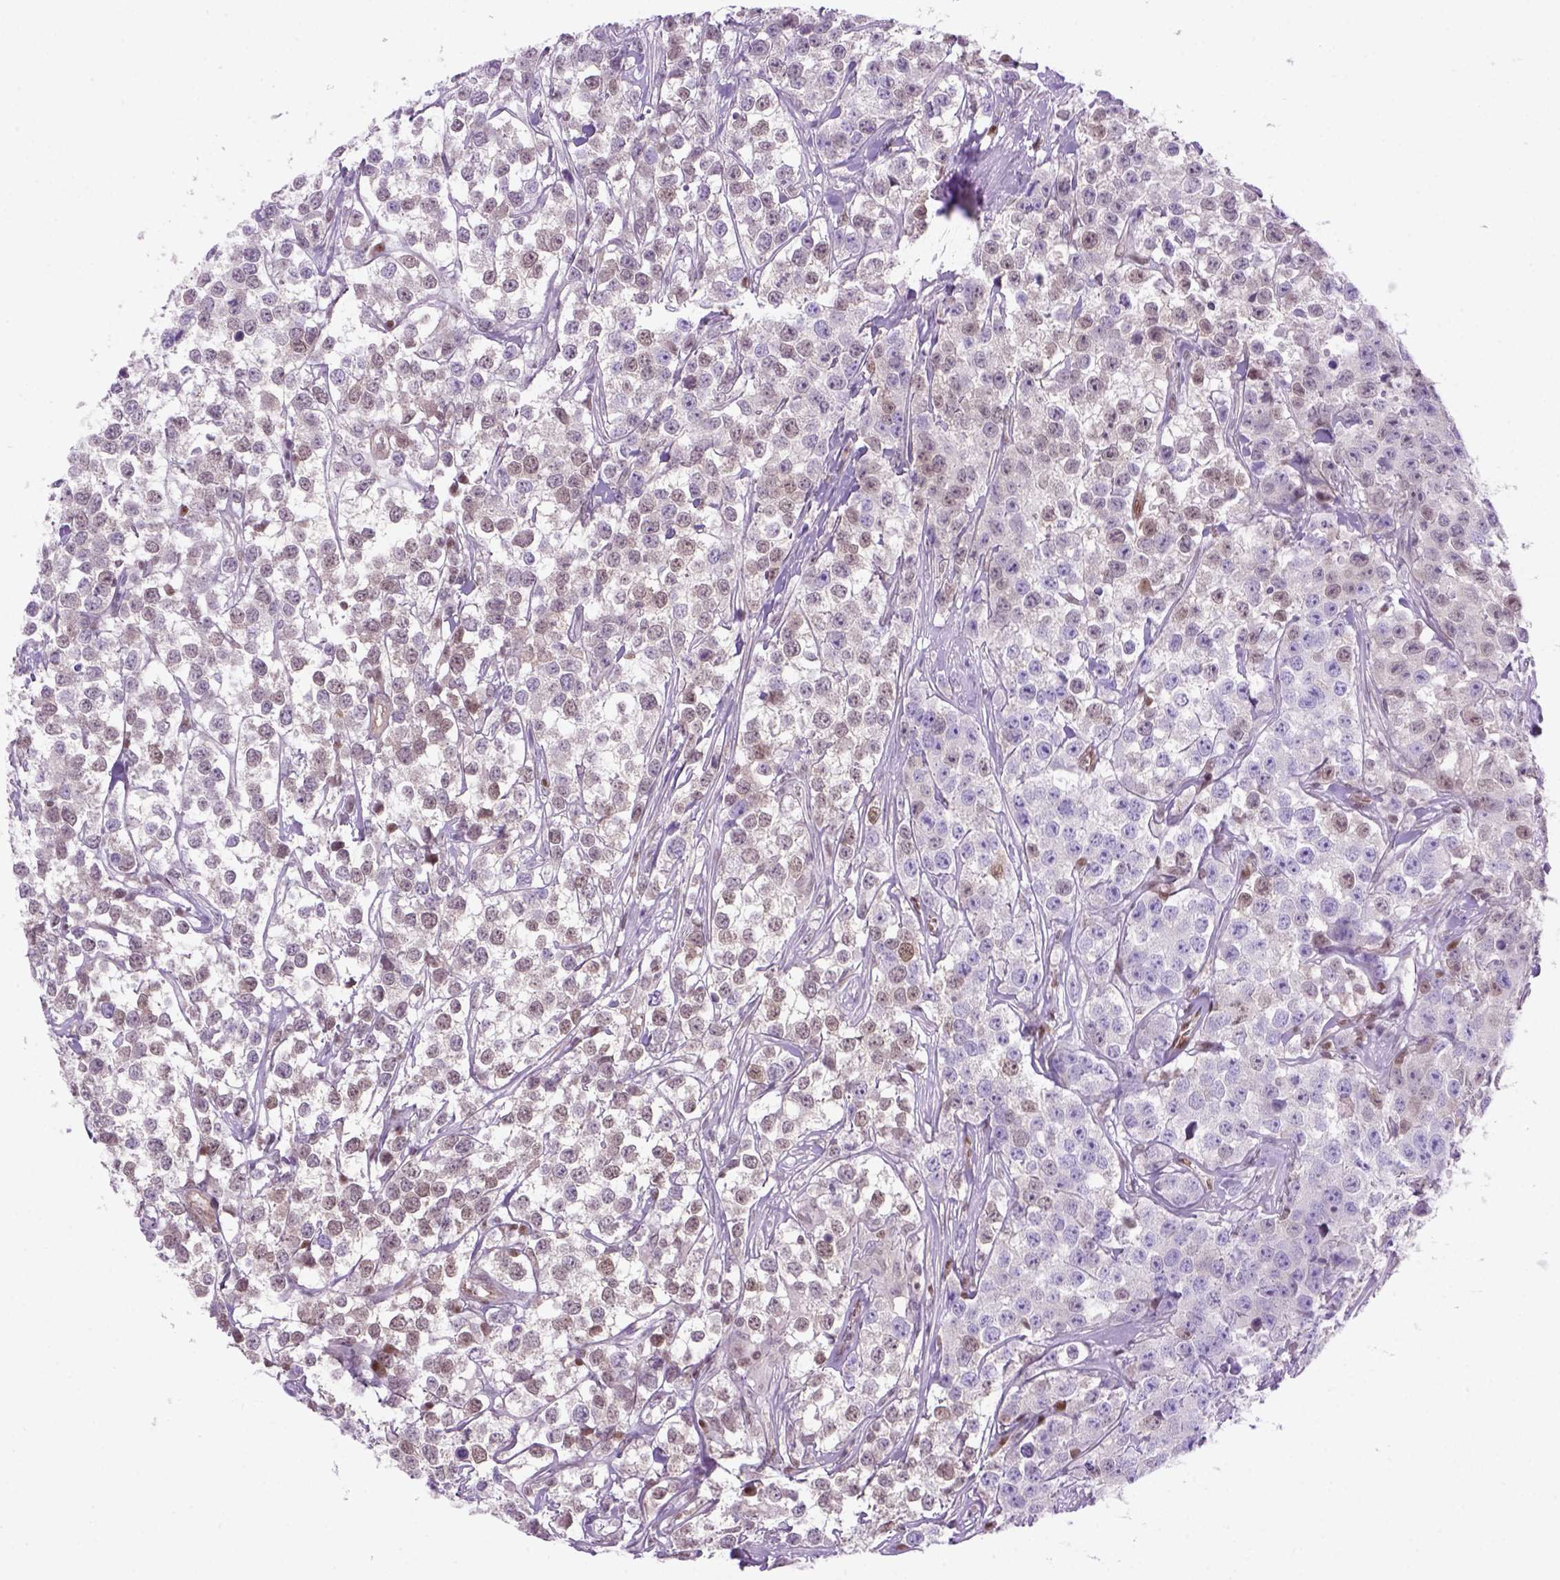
{"staining": {"intensity": "weak", "quantity": "25%-75%", "location": "nuclear"}, "tissue": "testis cancer", "cell_type": "Tumor cells", "image_type": "cancer", "snomed": [{"axis": "morphology", "description": "Seminoma, NOS"}, {"axis": "topography", "description": "Testis"}], "caption": "Weak nuclear expression for a protein is appreciated in approximately 25%-75% of tumor cells of seminoma (testis) using immunohistochemistry.", "gene": "MGMT", "patient": {"sex": "male", "age": 59}}